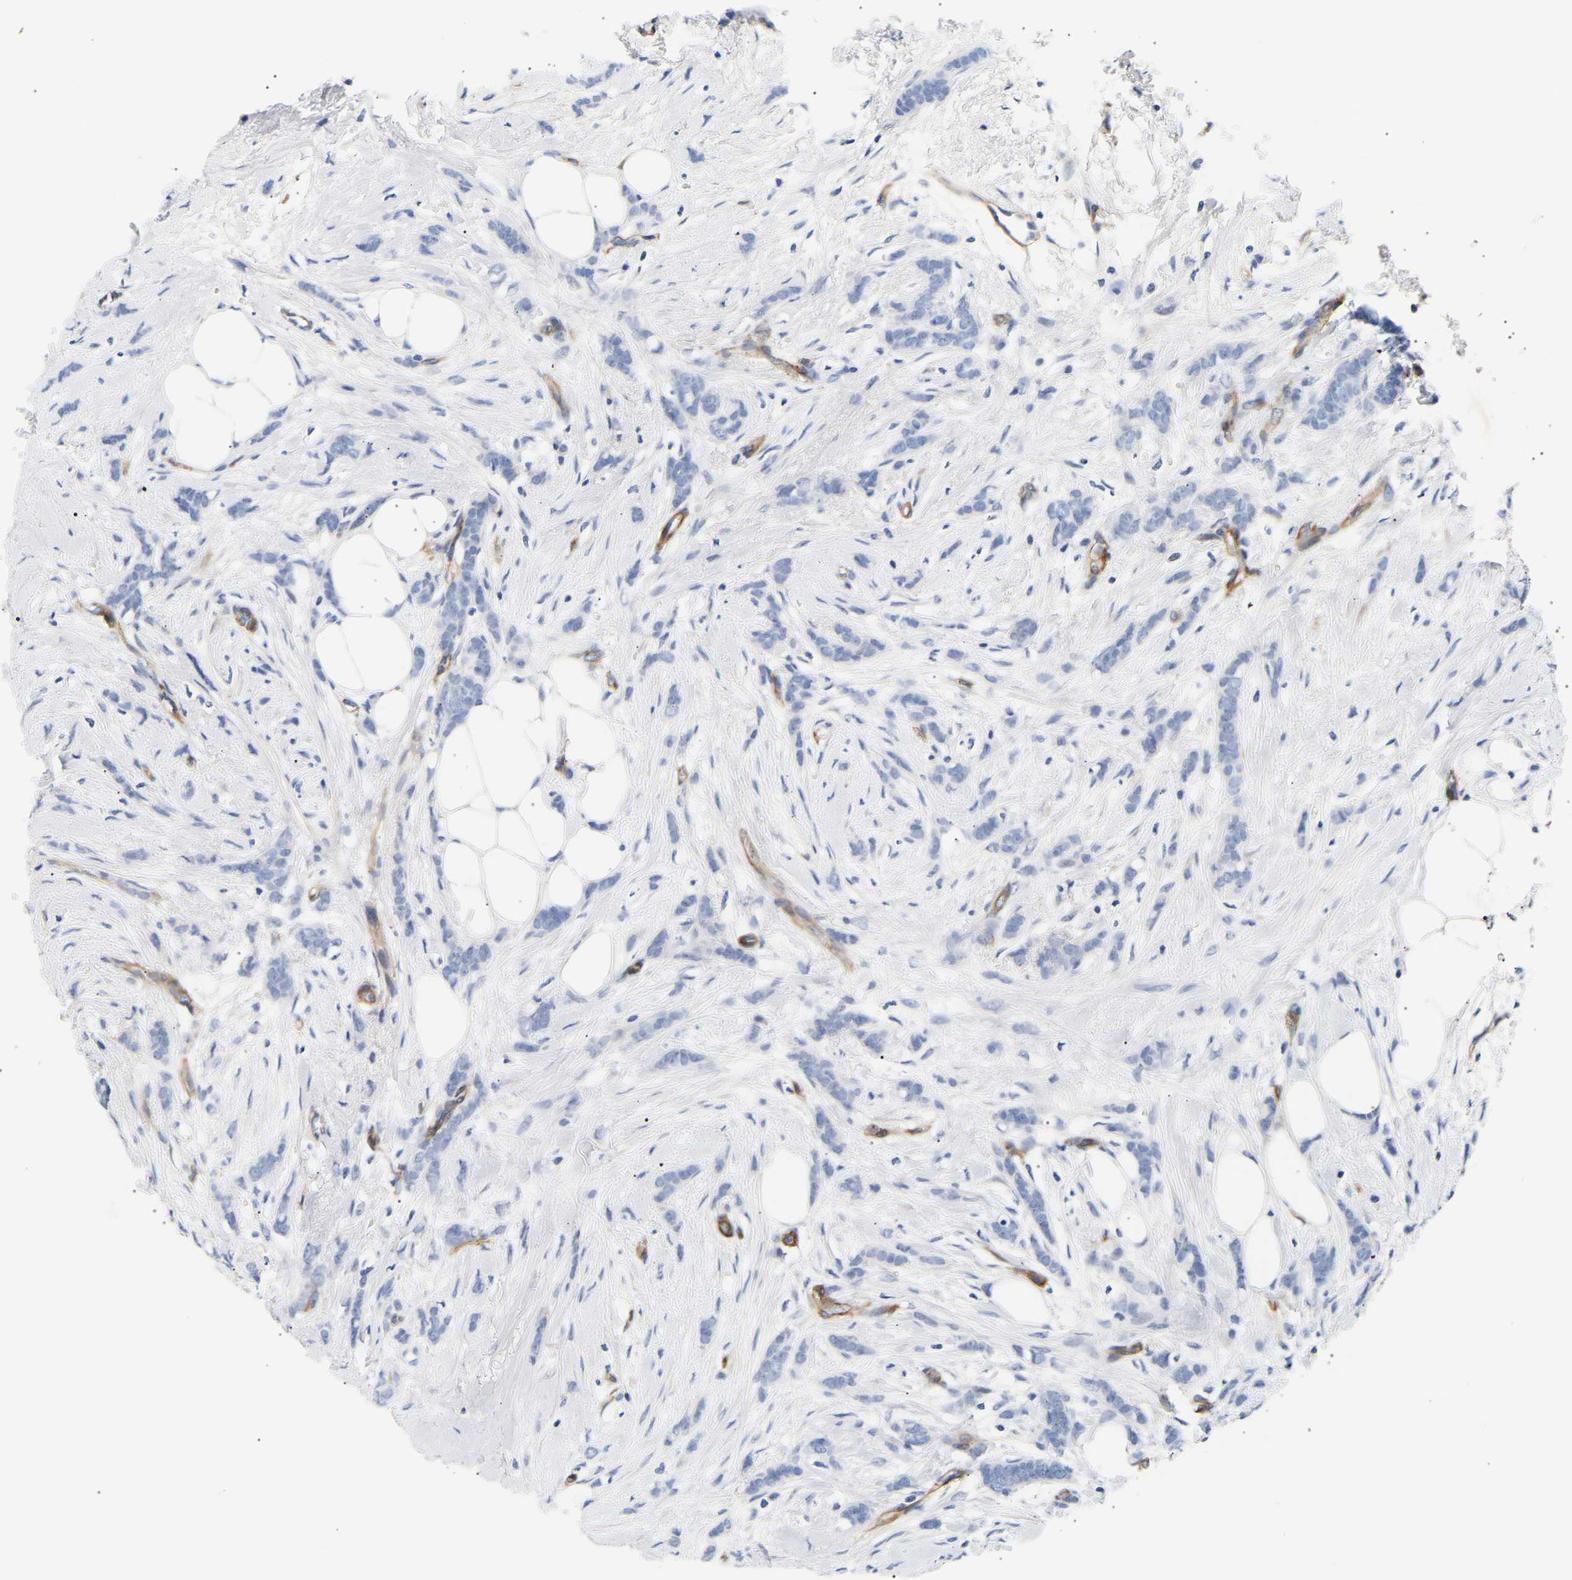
{"staining": {"intensity": "negative", "quantity": "none", "location": "none"}, "tissue": "breast cancer", "cell_type": "Tumor cells", "image_type": "cancer", "snomed": [{"axis": "morphology", "description": "Lobular carcinoma, in situ"}, {"axis": "morphology", "description": "Lobular carcinoma"}, {"axis": "topography", "description": "Breast"}], "caption": "This is a image of immunohistochemistry staining of breast cancer, which shows no positivity in tumor cells. (DAB IHC visualized using brightfield microscopy, high magnification).", "gene": "IGFBP7", "patient": {"sex": "female", "age": 41}}